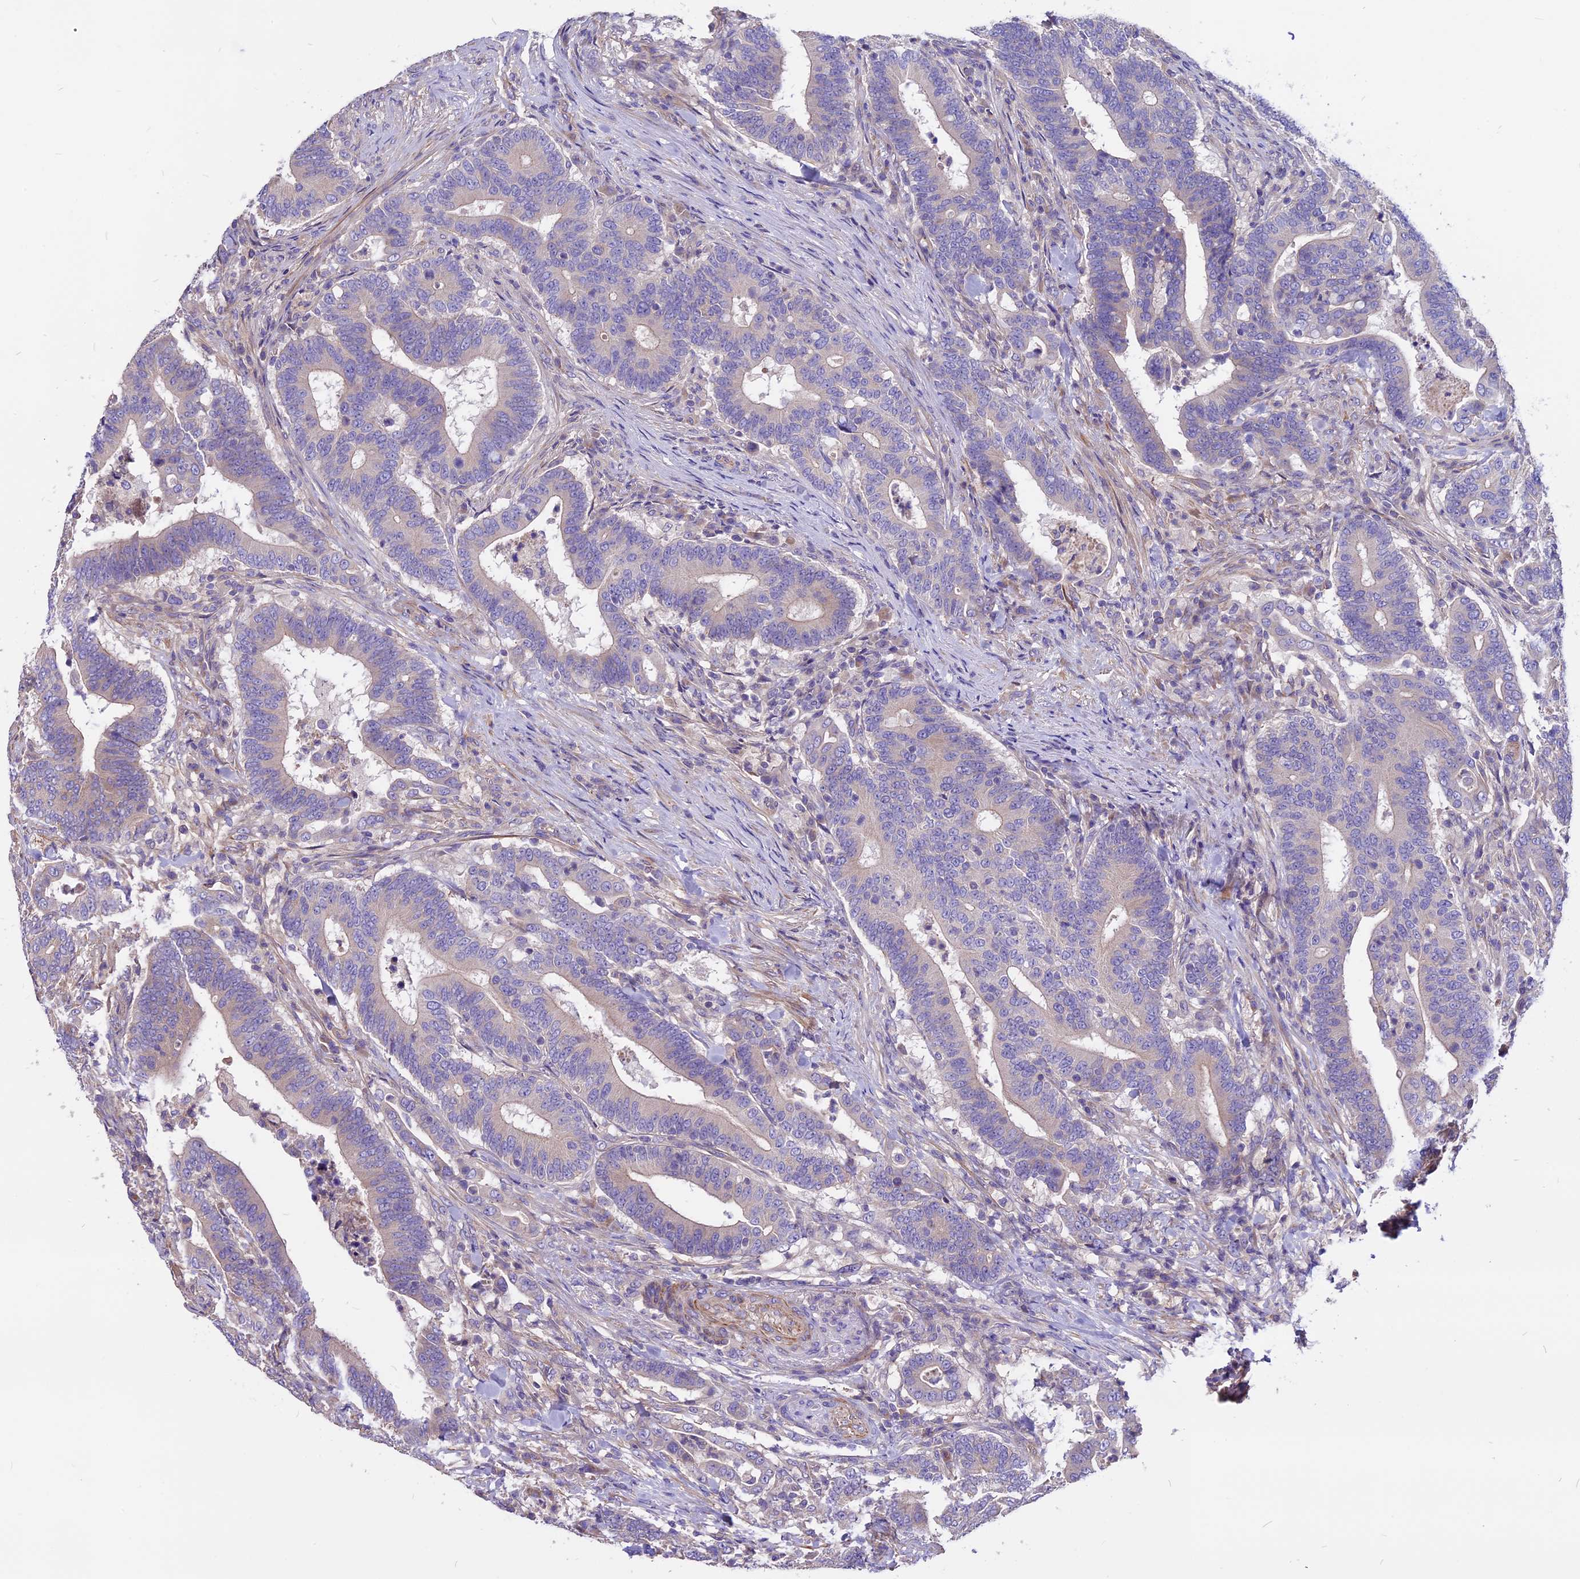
{"staining": {"intensity": "negative", "quantity": "none", "location": "none"}, "tissue": "colorectal cancer", "cell_type": "Tumor cells", "image_type": "cancer", "snomed": [{"axis": "morphology", "description": "Adenocarcinoma, NOS"}, {"axis": "topography", "description": "Colon"}], "caption": "Colorectal cancer (adenocarcinoma) was stained to show a protein in brown. There is no significant expression in tumor cells.", "gene": "ANO3", "patient": {"sex": "female", "age": 66}}